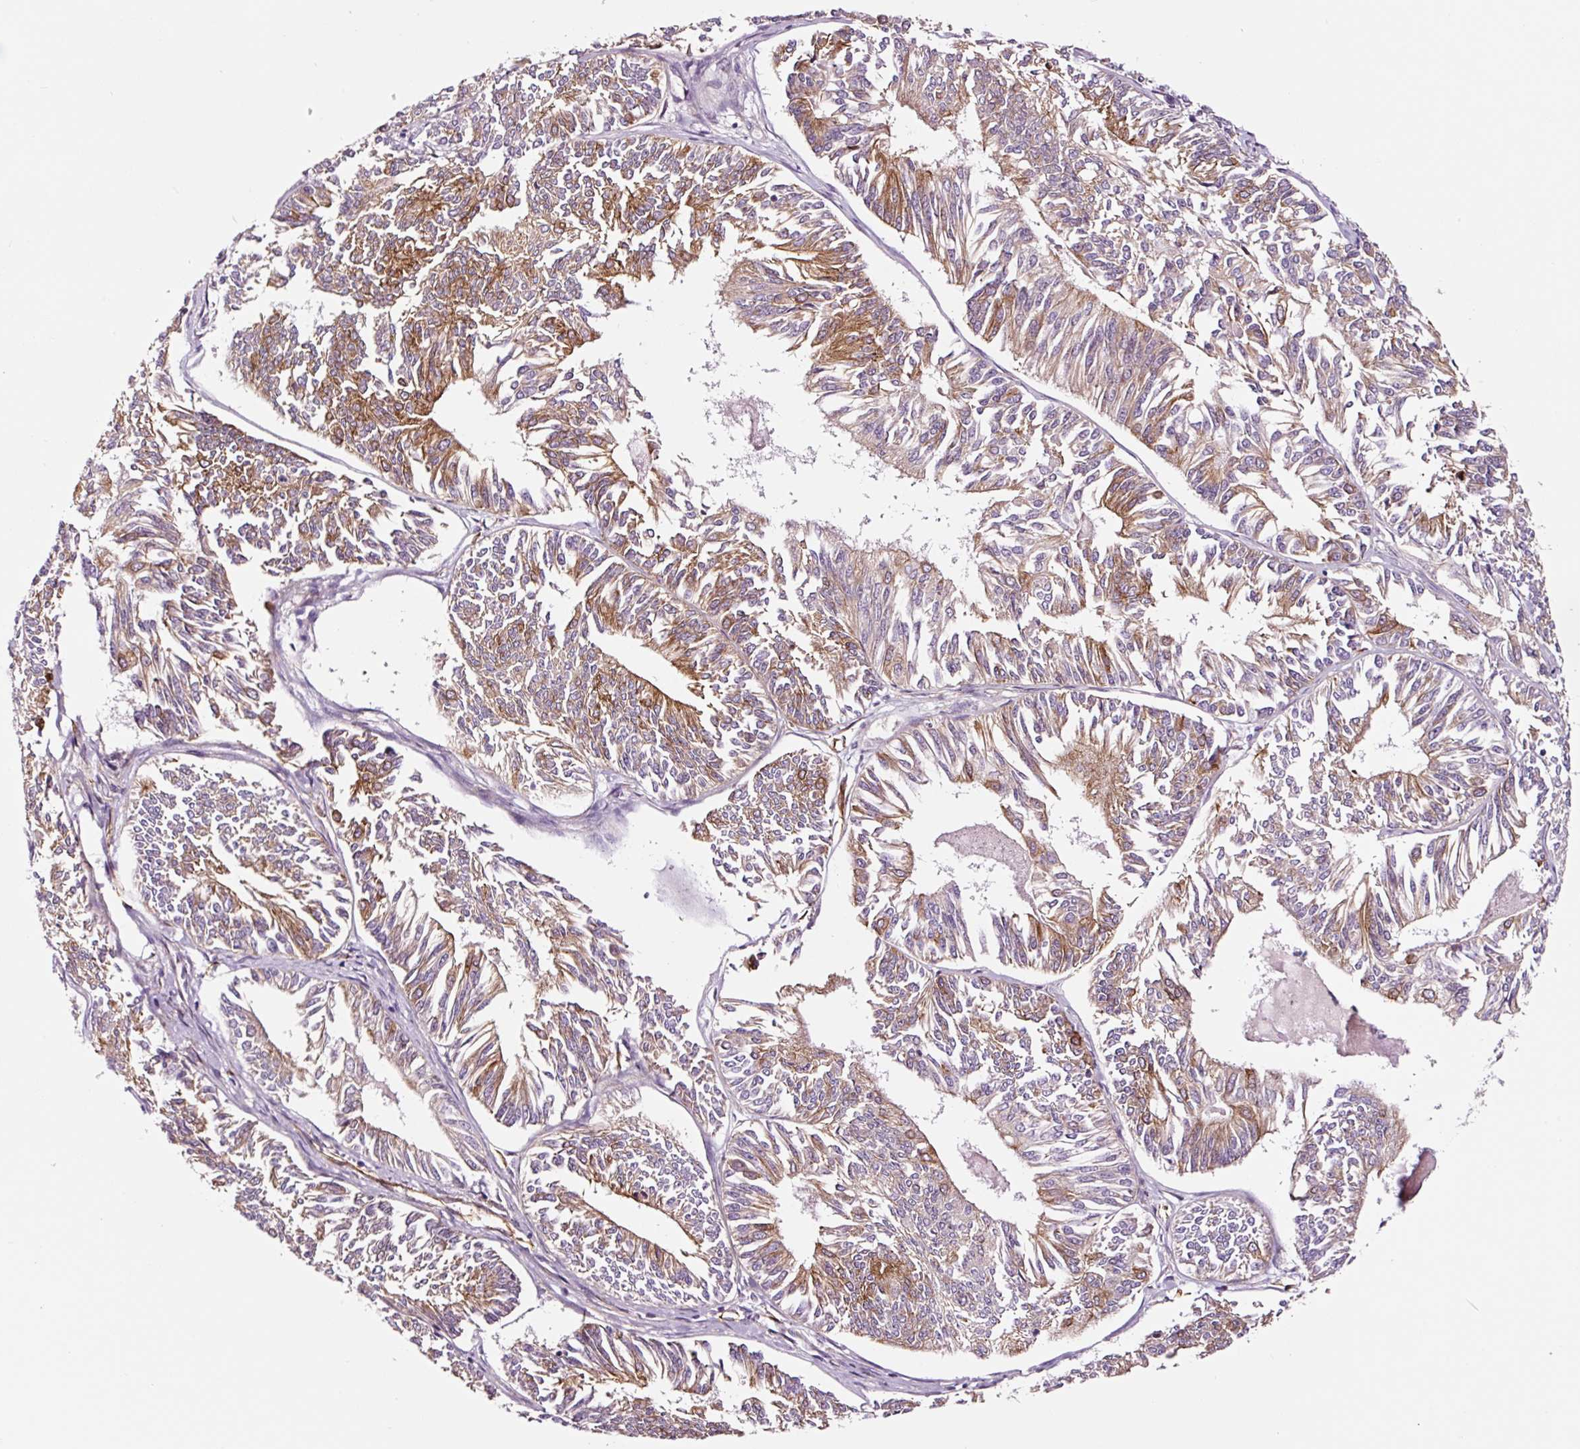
{"staining": {"intensity": "moderate", "quantity": "25%-75%", "location": "cytoplasmic/membranous"}, "tissue": "endometrial cancer", "cell_type": "Tumor cells", "image_type": "cancer", "snomed": [{"axis": "morphology", "description": "Adenocarcinoma, NOS"}, {"axis": "topography", "description": "Endometrium"}], "caption": "Immunohistochemical staining of endometrial adenocarcinoma reveals medium levels of moderate cytoplasmic/membranous expression in about 25%-75% of tumor cells.", "gene": "ADD3", "patient": {"sex": "female", "age": 58}}